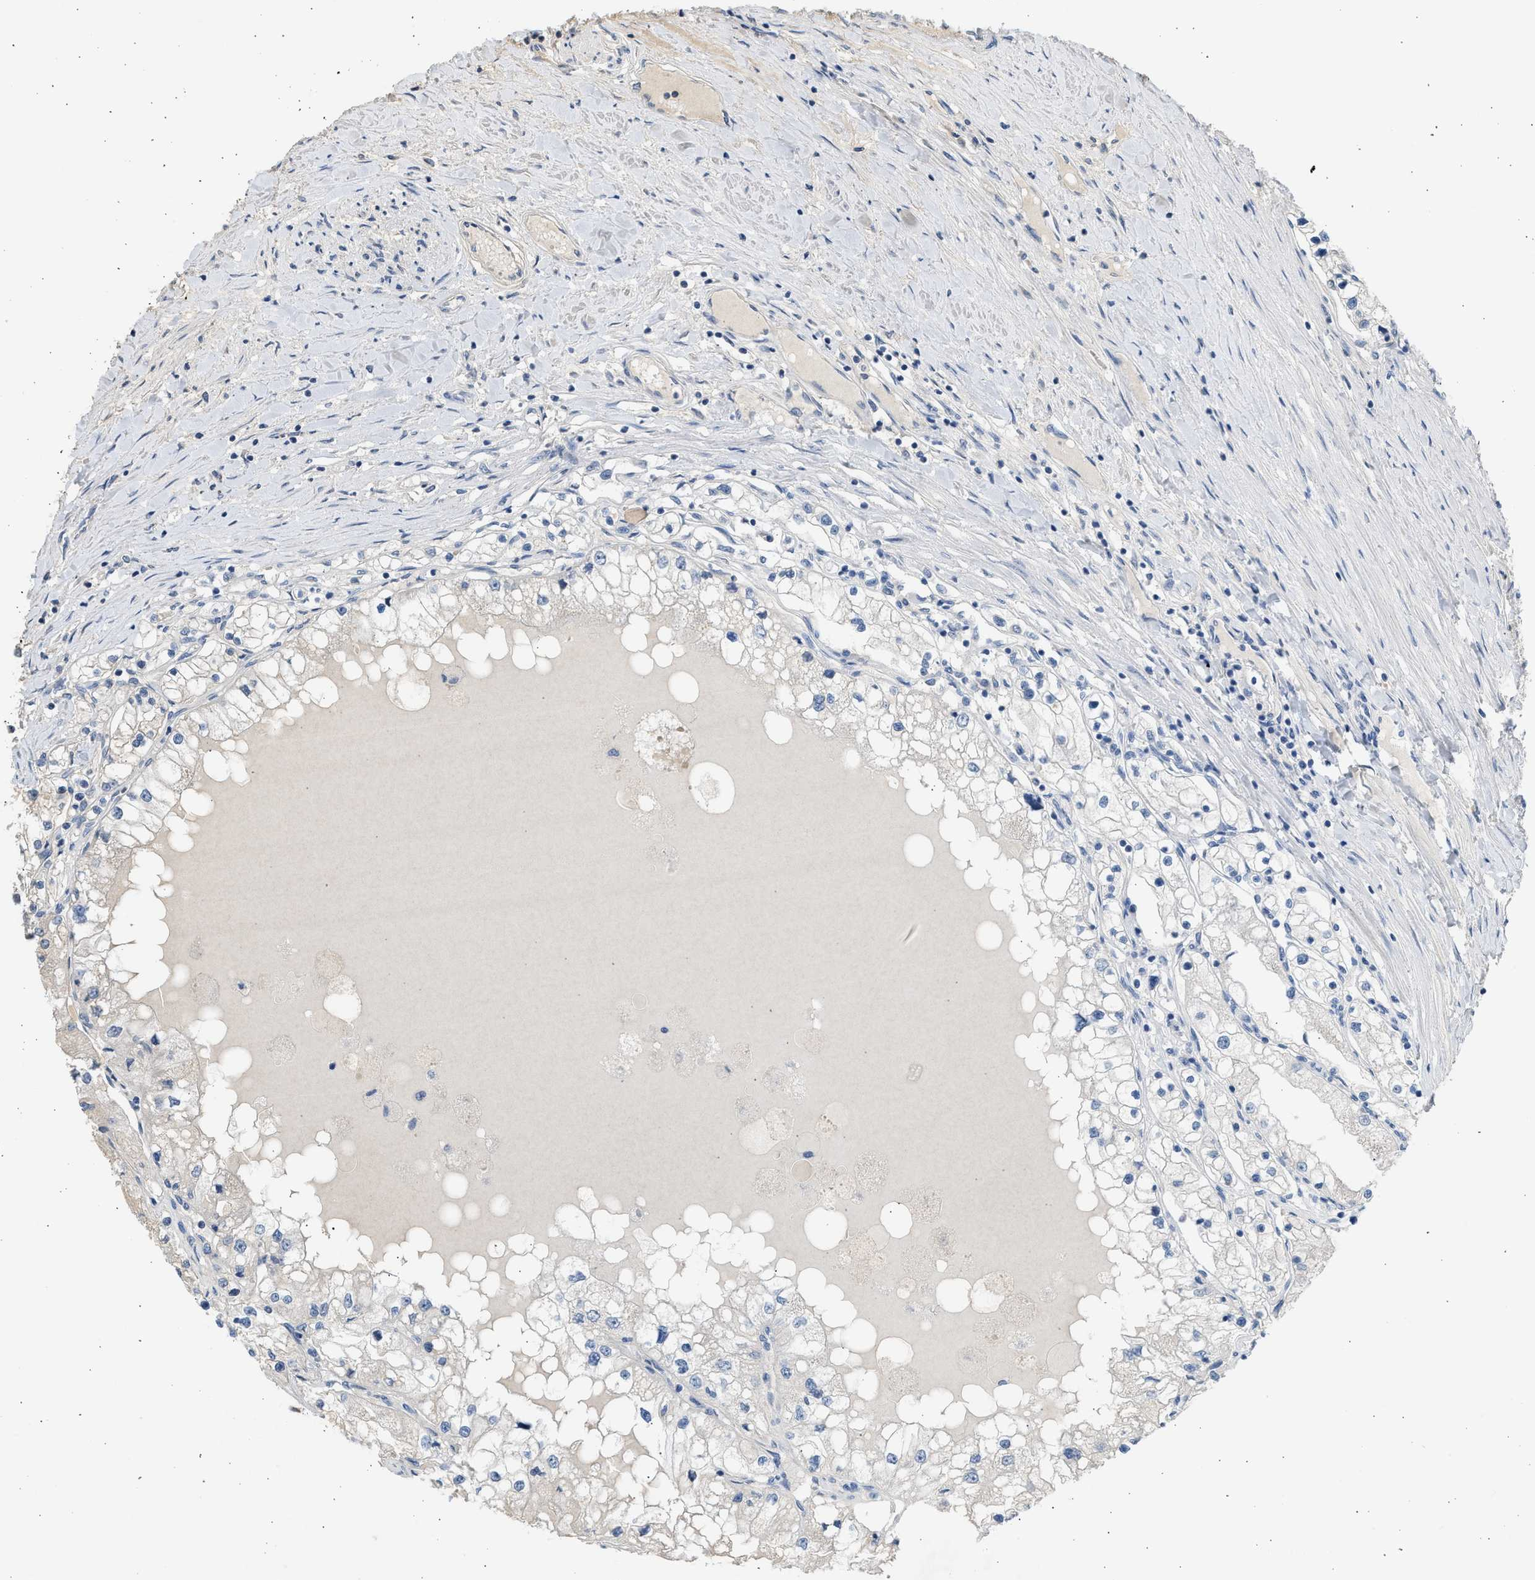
{"staining": {"intensity": "negative", "quantity": "none", "location": "none"}, "tissue": "renal cancer", "cell_type": "Tumor cells", "image_type": "cancer", "snomed": [{"axis": "morphology", "description": "Adenocarcinoma, NOS"}, {"axis": "topography", "description": "Kidney"}], "caption": "This is a photomicrograph of immunohistochemistry staining of renal cancer, which shows no positivity in tumor cells. (Immunohistochemistry (ihc), brightfield microscopy, high magnification).", "gene": "SULT2A1", "patient": {"sex": "male", "age": 68}}